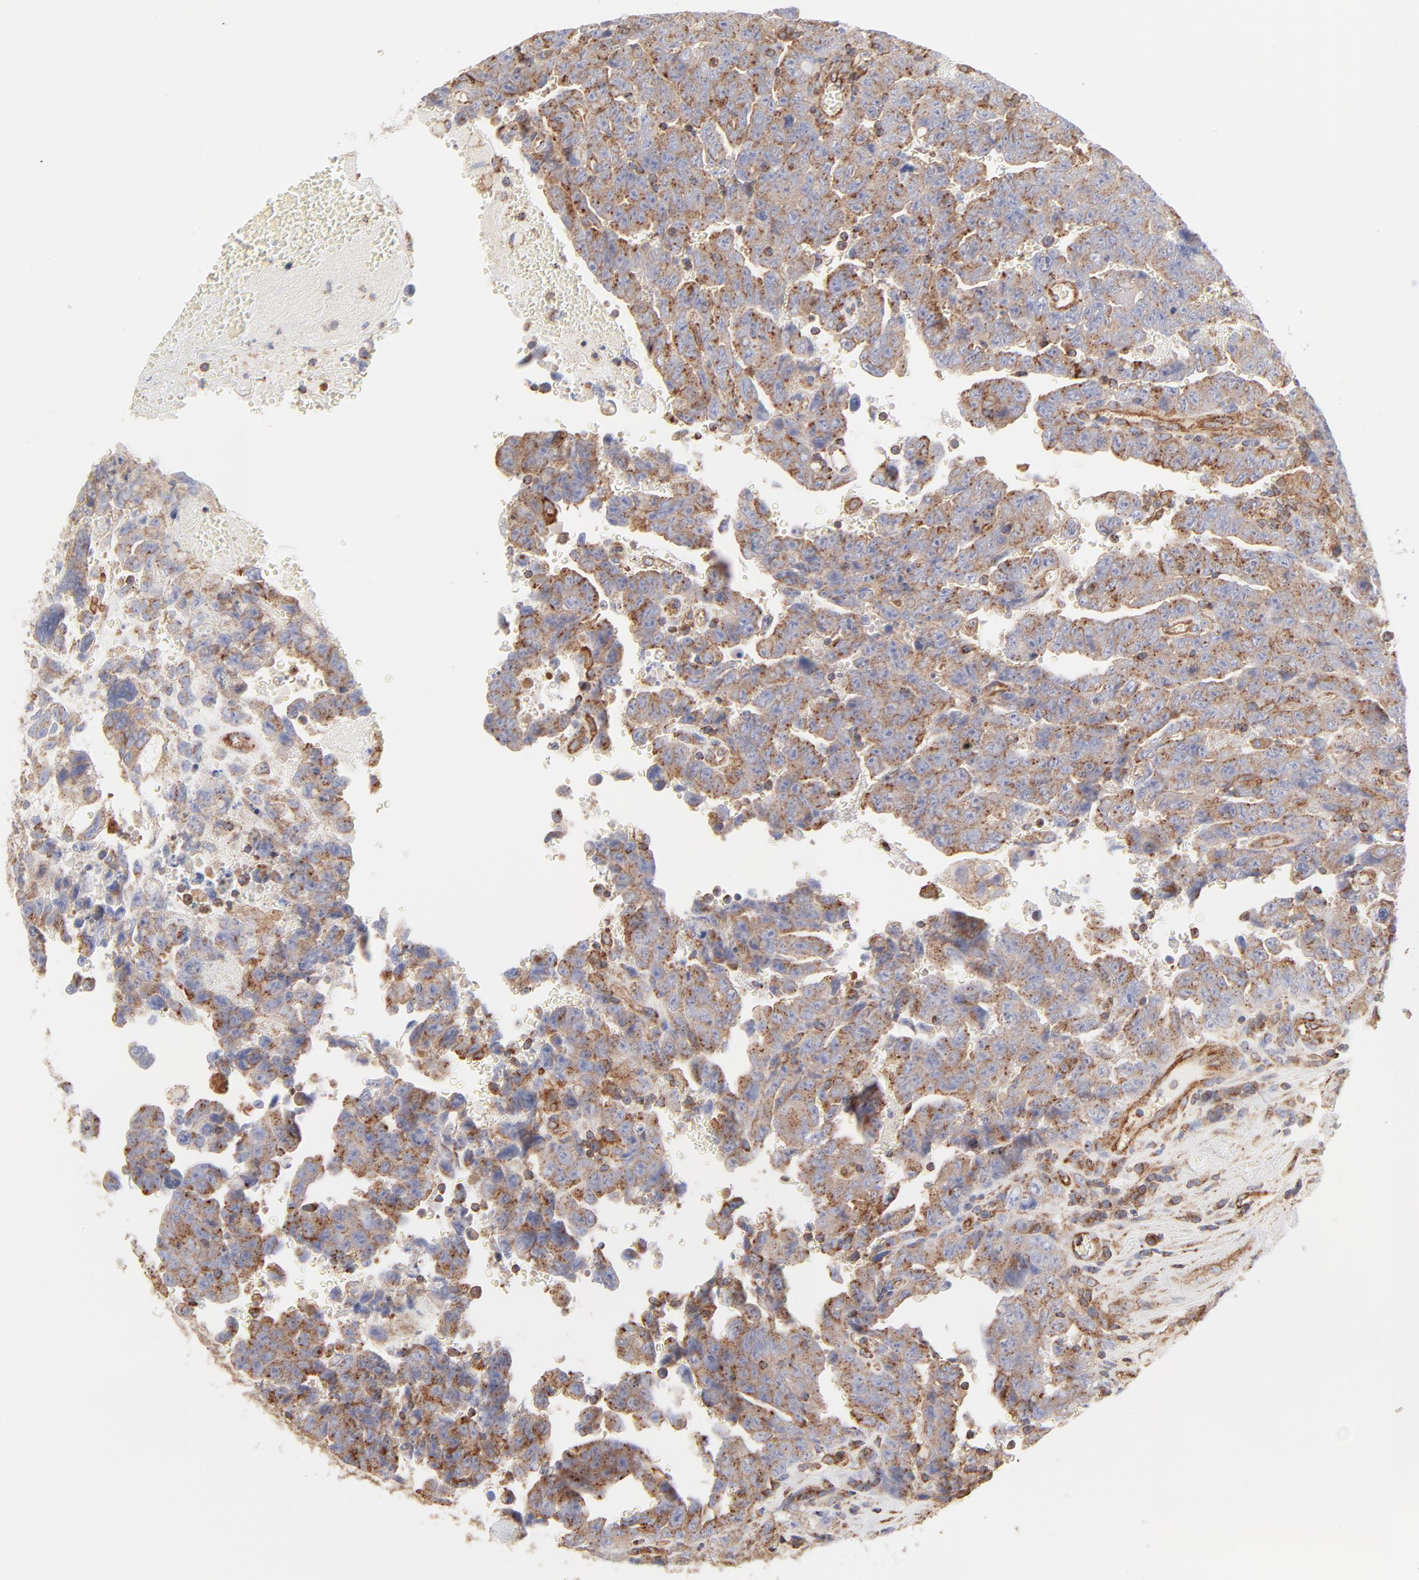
{"staining": {"intensity": "strong", "quantity": ">75%", "location": "cytoplasmic/membranous"}, "tissue": "testis cancer", "cell_type": "Tumor cells", "image_type": "cancer", "snomed": [{"axis": "morphology", "description": "Carcinoma, Embryonal, NOS"}, {"axis": "topography", "description": "Testis"}], "caption": "The immunohistochemical stain highlights strong cytoplasmic/membranous staining in tumor cells of testis cancer (embryonal carcinoma) tissue. The staining was performed using DAB, with brown indicating positive protein expression. Nuclei are stained blue with hematoxylin.", "gene": "CLTB", "patient": {"sex": "male", "age": 28}}